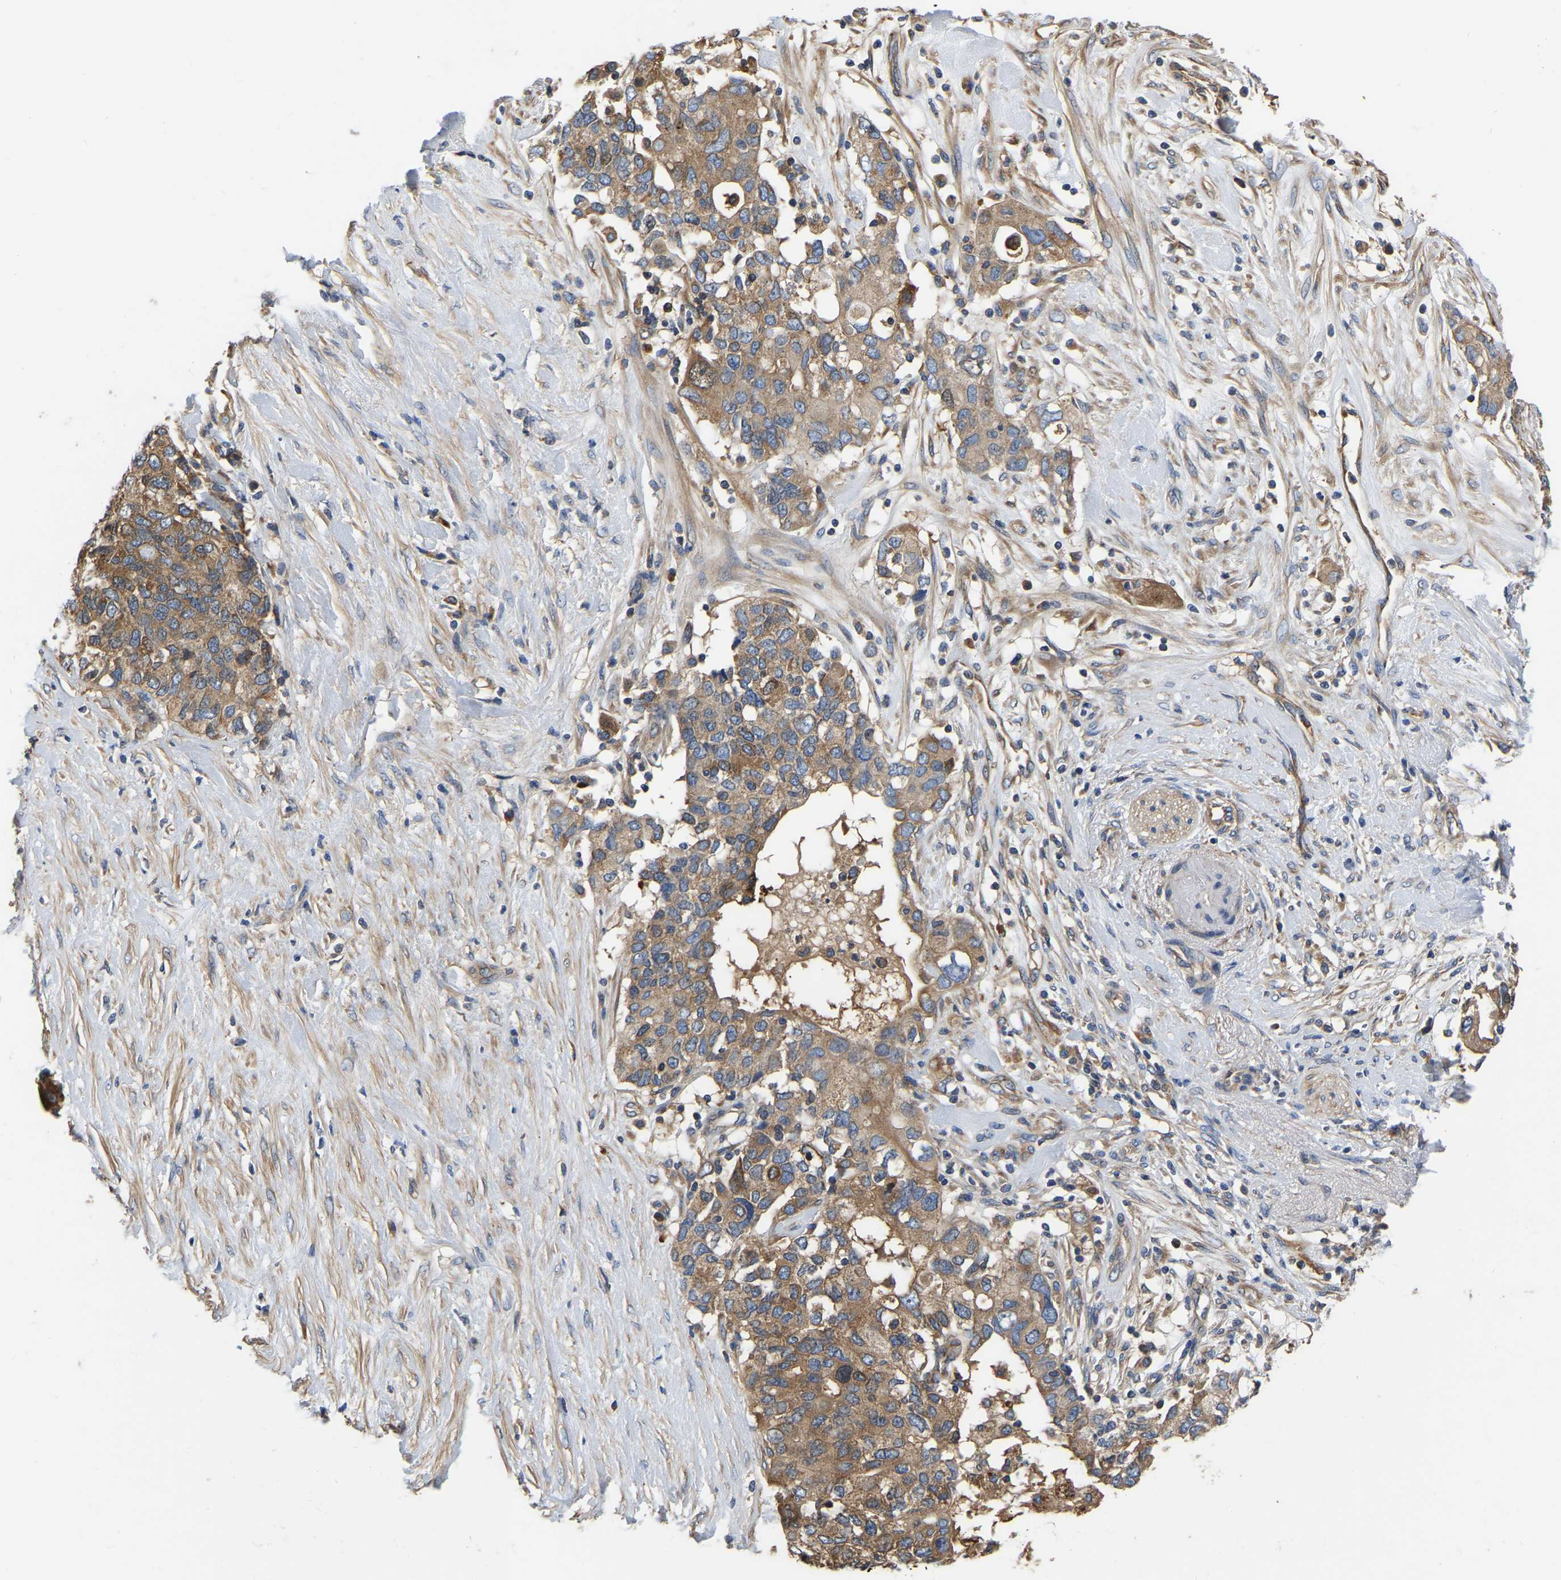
{"staining": {"intensity": "moderate", "quantity": ">75%", "location": "cytoplasmic/membranous"}, "tissue": "pancreatic cancer", "cell_type": "Tumor cells", "image_type": "cancer", "snomed": [{"axis": "morphology", "description": "Adenocarcinoma, NOS"}, {"axis": "topography", "description": "Pancreas"}], "caption": "Brown immunohistochemical staining in human pancreatic cancer reveals moderate cytoplasmic/membranous expression in approximately >75% of tumor cells.", "gene": "GARS1", "patient": {"sex": "female", "age": 56}}